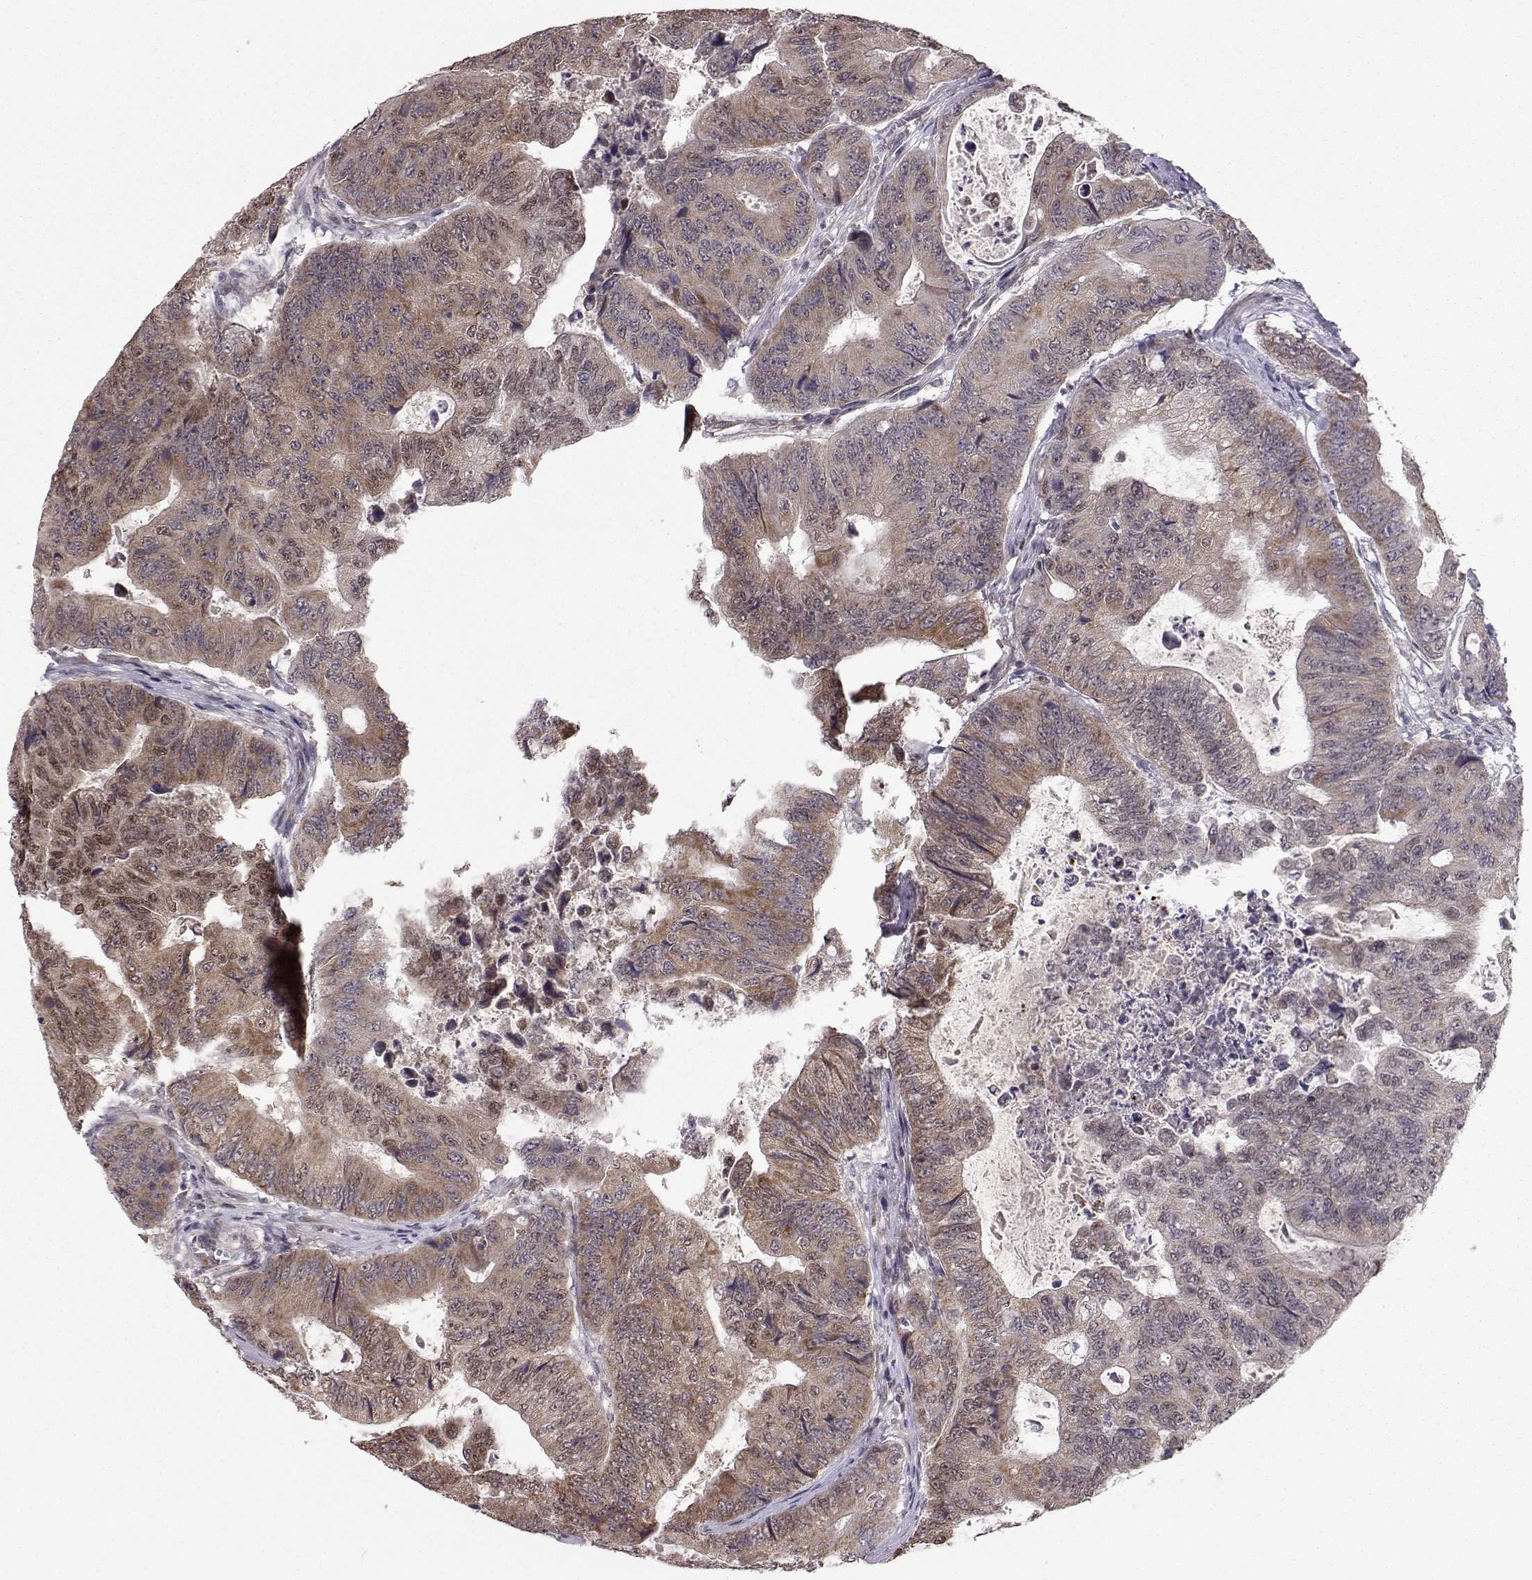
{"staining": {"intensity": "moderate", "quantity": "25%-75%", "location": "cytoplasmic/membranous"}, "tissue": "colorectal cancer", "cell_type": "Tumor cells", "image_type": "cancer", "snomed": [{"axis": "morphology", "description": "Adenocarcinoma, NOS"}, {"axis": "topography", "description": "Colon"}], "caption": "This is an image of immunohistochemistry staining of adenocarcinoma (colorectal), which shows moderate positivity in the cytoplasmic/membranous of tumor cells.", "gene": "PKN2", "patient": {"sex": "female", "age": 48}}